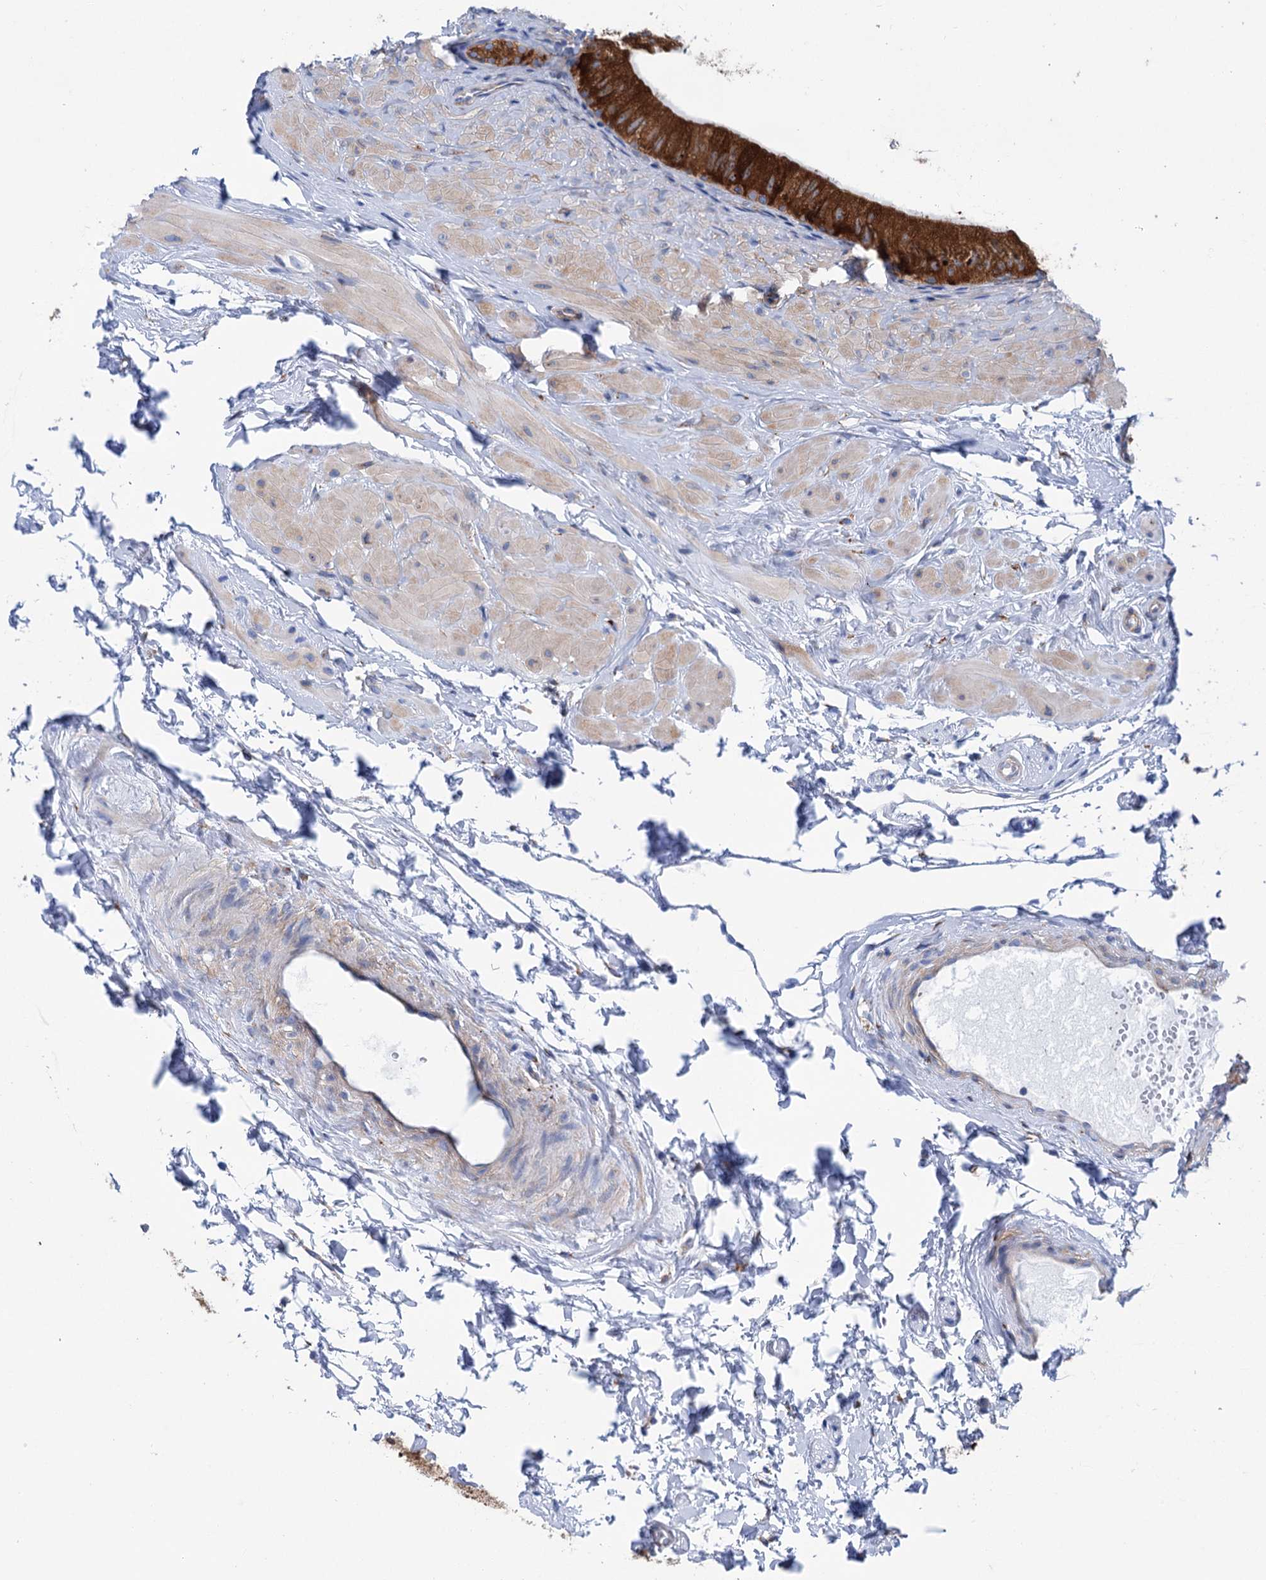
{"staining": {"intensity": "strong", "quantity": ">75%", "location": "cytoplasmic/membranous"}, "tissue": "epididymis", "cell_type": "Glandular cells", "image_type": "normal", "snomed": [{"axis": "morphology", "description": "Normal tissue, NOS"}, {"axis": "topography", "description": "Epididymis"}], "caption": "An immunohistochemistry histopathology image of normal tissue is shown. Protein staining in brown labels strong cytoplasmic/membranous positivity in epididymis within glandular cells.", "gene": "SHE", "patient": {"sex": "male", "age": 50}}